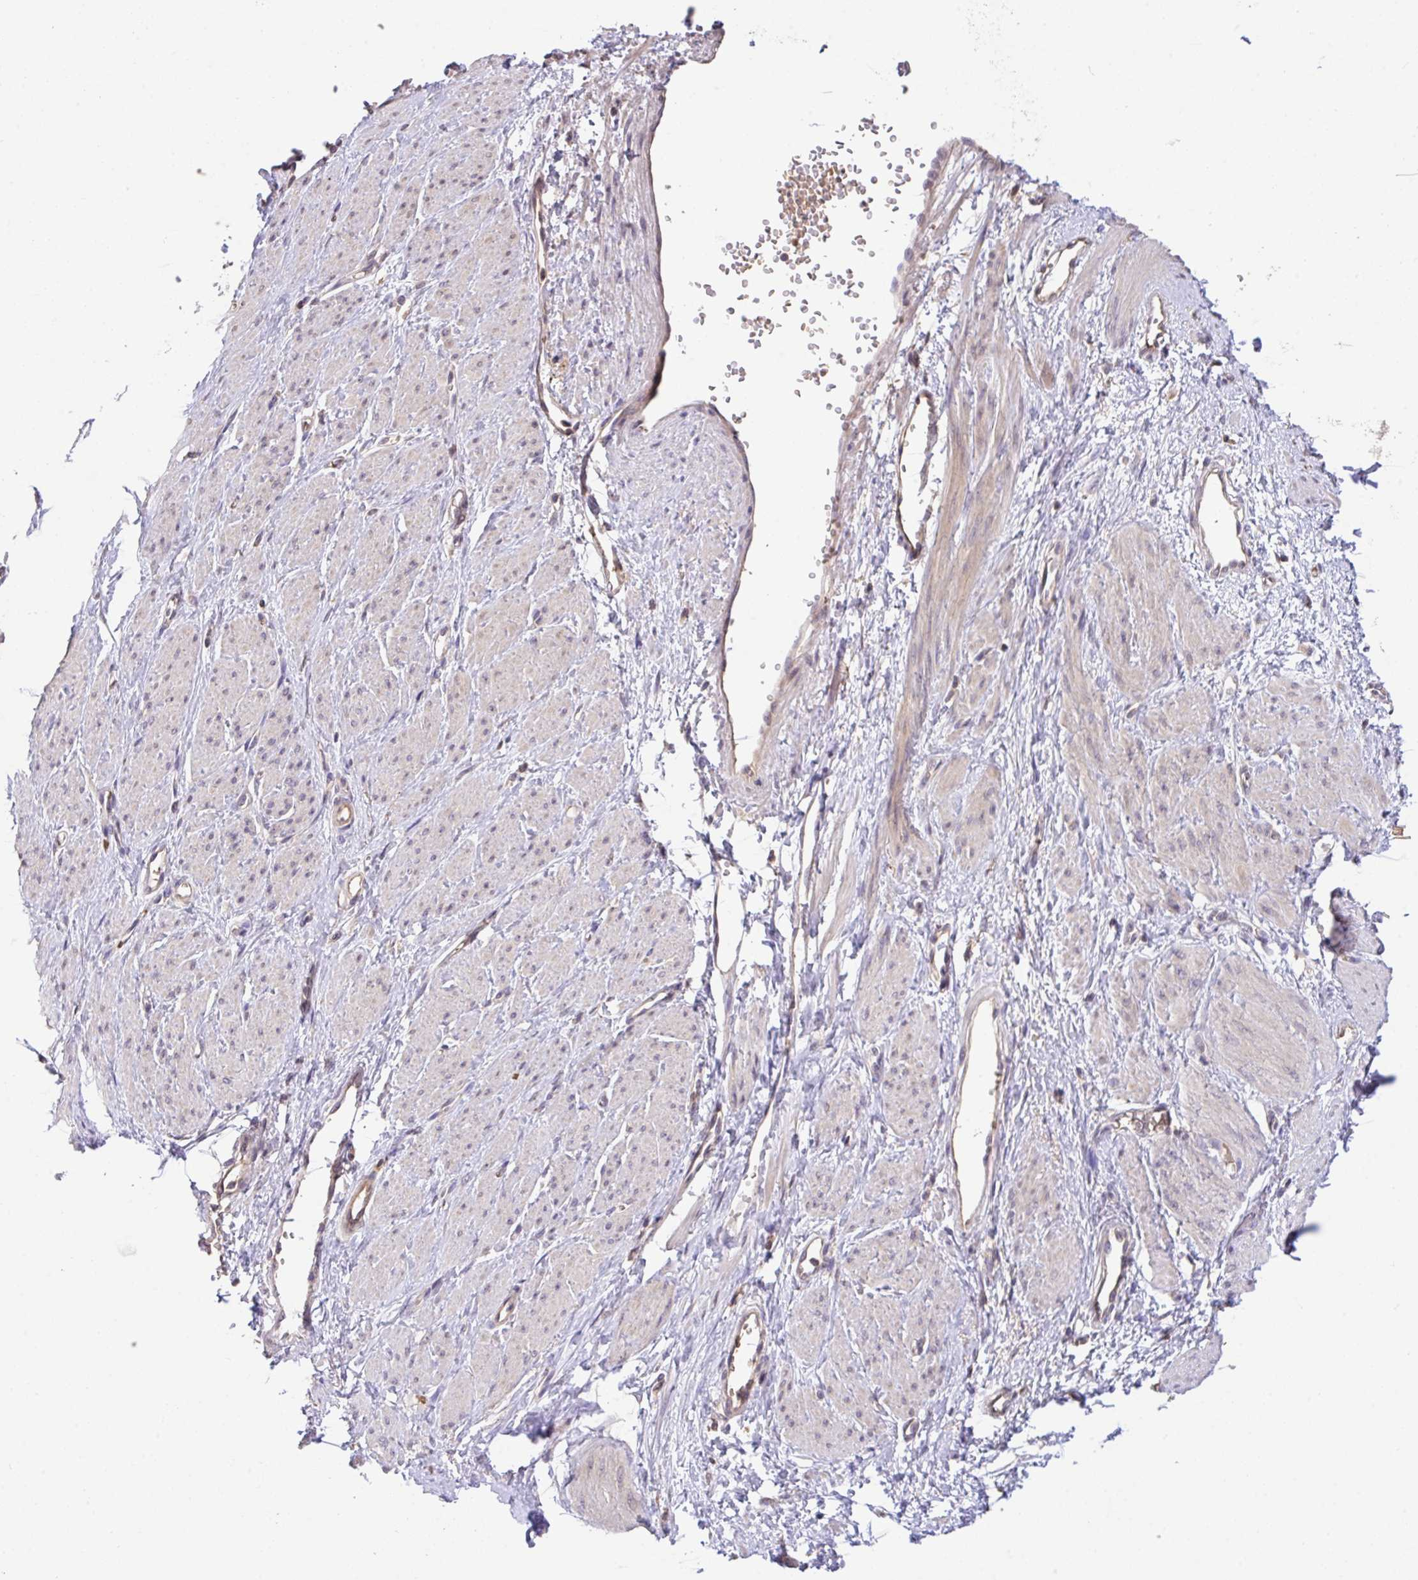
{"staining": {"intensity": "weak", "quantity": "<25%", "location": "cytoplasmic/membranous"}, "tissue": "smooth muscle", "cell_type": "Smooth muscle cells", "image_type": "normal", "snomed": [{"axis": "morphology", "description": "Normal tissue, NOS"}, {"axis": "topography", "description": "Smooth muscle"}, {"axis": "topography", "description": "Uterus"}], "caption": "Immunohistochemistry of benign smooth muscle shows no expression in smooth muscle cells.", "gene": "C1QTNF9B", "patient": {"sex": "female", "age": 39}}